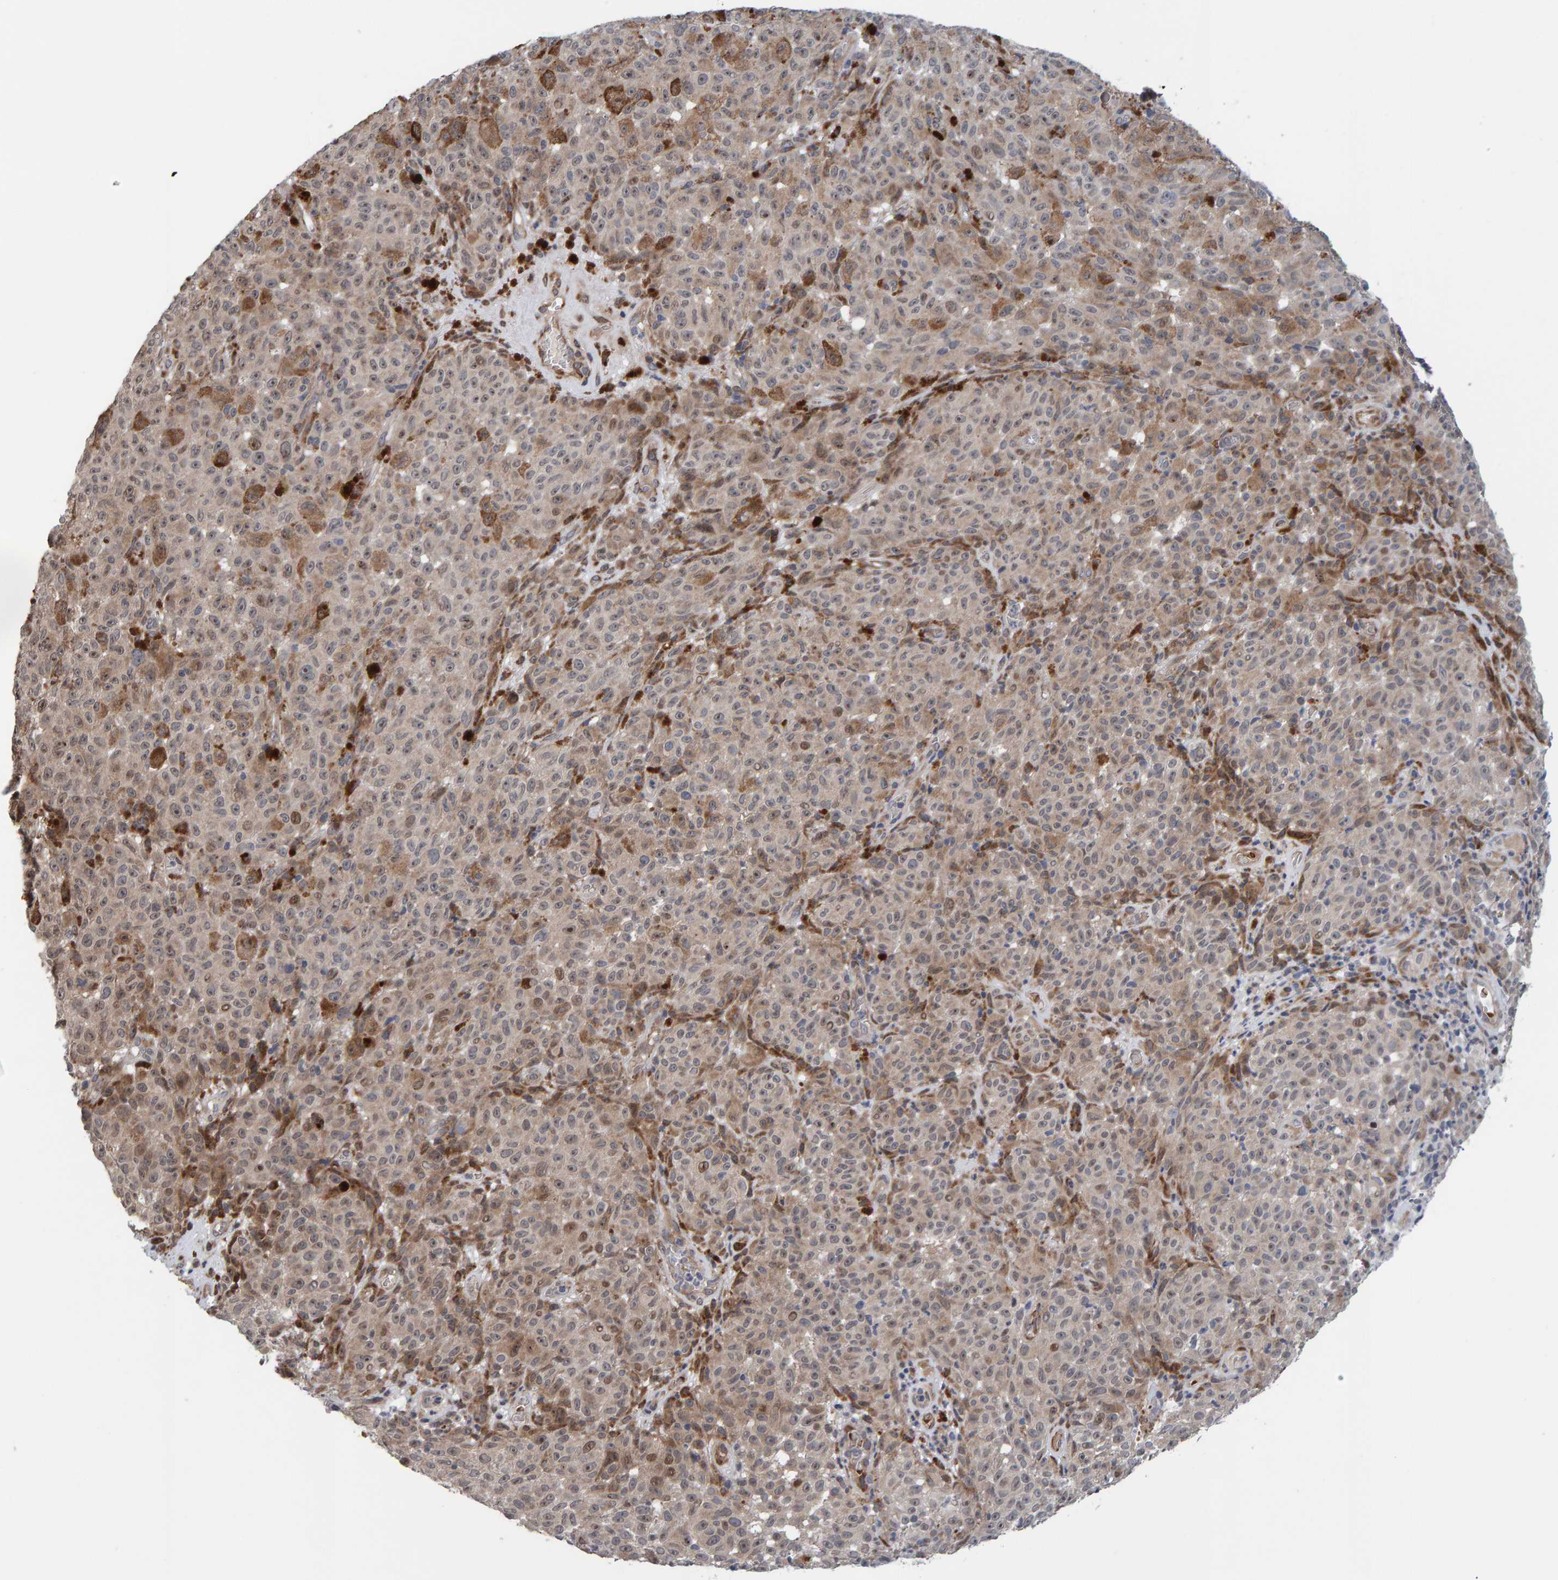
{"staining": {"intensity": "weak", "quantity": "25%-75%", "location": "cytoplasmic/membranous,nuclear"}, "tissue": "melanoma", "cell_type": "Tumor cells", "image_type": "cancer", "snomed": [{"axis": "morphology", "description": "Malignant melanoma, NOS"}, {"axis": "topography", "description": "Skin"}], "caption": "Malignant melanoma stained for a protein exhibits weak cytoplasmic/membranous and nuclear positivity in tumor cells. Ihc stains the protein of interest in brown and the nuclei are stained blue.", "gene": "MFSD6L", "patient": {"sex": "female", "age": 82}}